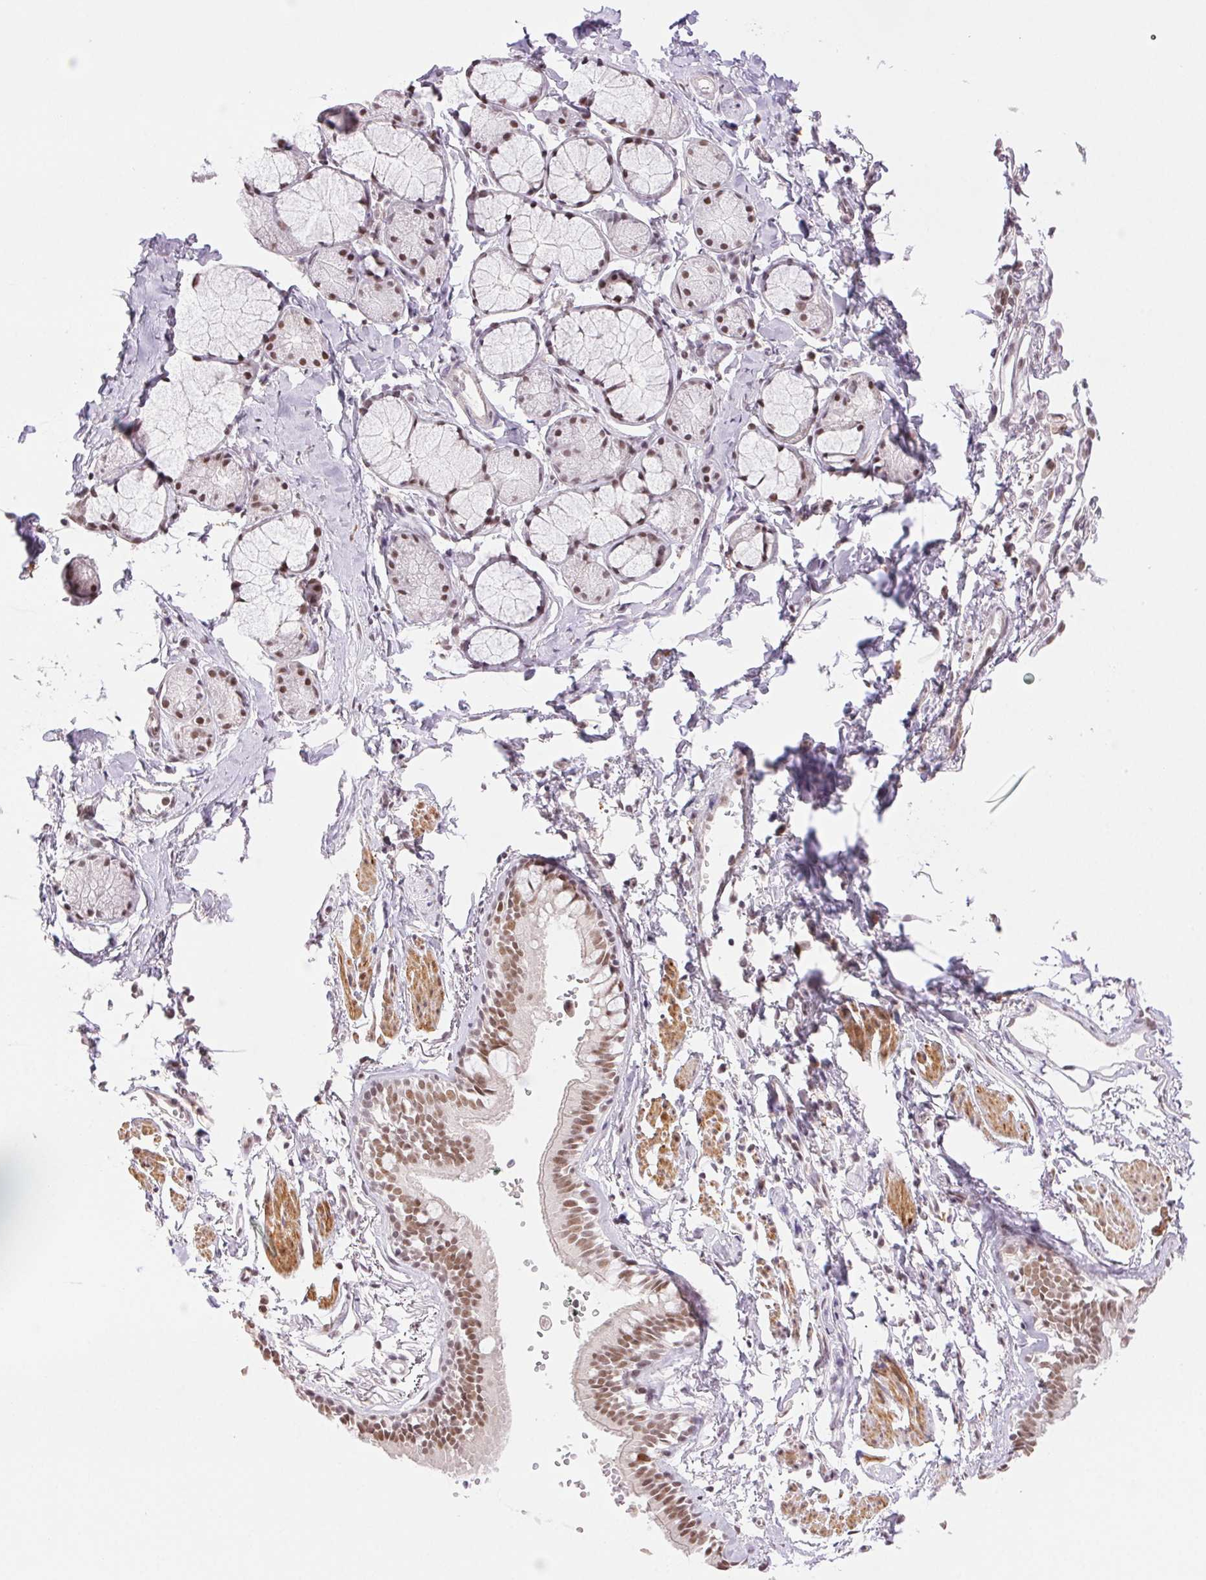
{"staining": {"intensity": "moderate", "quantity": ">75%", "location": "nuclear"}, "tissue": "bronchus", "cell_type": "Respiratory epithelial cells", "image_type": "normal", "snomed": [{"axis": "morphology", "description": "Normal tissue, NOS"}, {"axis": "topography", "description": "Cartilage tissue"}, {"axis": "topography", "description": "Bronchus"}], "caption": "DAB immunohistochemical staining of normal bronchus shows moderate nuclear protein positivity in about >75% of respiratory epithelial cells.", "gene": "PRPF18", "patient": {"sex": "female", "age": 59}}